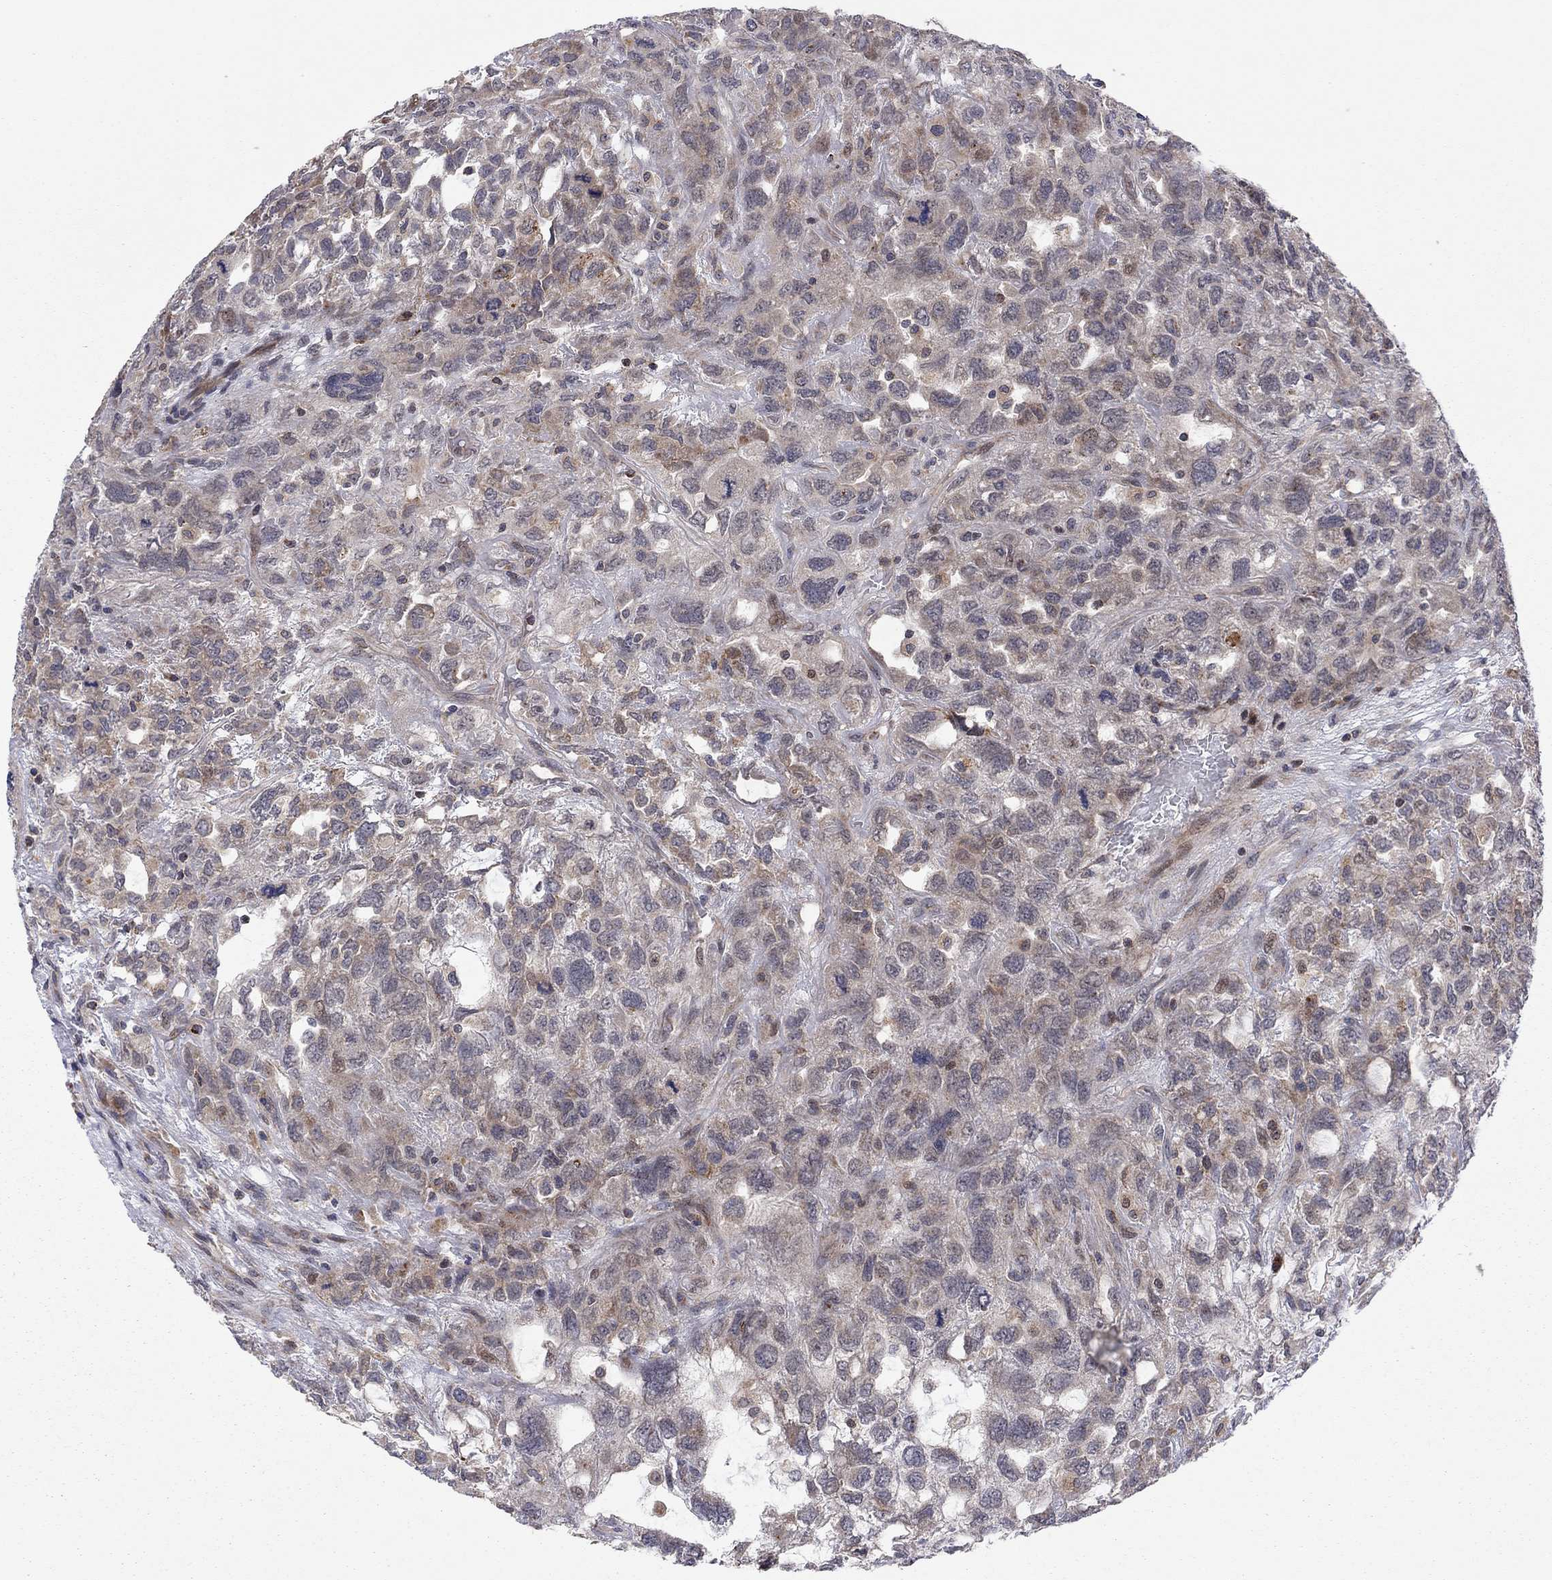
{"staining": {"intensity": "weak", "quantity": "25%-75%", "location": "cytoplasmic/membranous"}, "tissue": "testis cancer", "cell_type": "Tumor cells", "image_type": "cancer", "snomed": [{"axis": "morphology", "description": "Seminoma, NOS"}, {"axis": "topography", "description": "Testis"}], "caption": "Tumor cells demonstrate weak cytoplasmic/membranous staining in about 25%-75% of cells in testis seminoma. Using DAB (3,3'-diaminobenzidine) (brown) and hematoxylin (blue) stains, captured at high magnification using brightfield microscopy.", "gene": "IDS", "patient": {"sex": "male", "age": 52}}